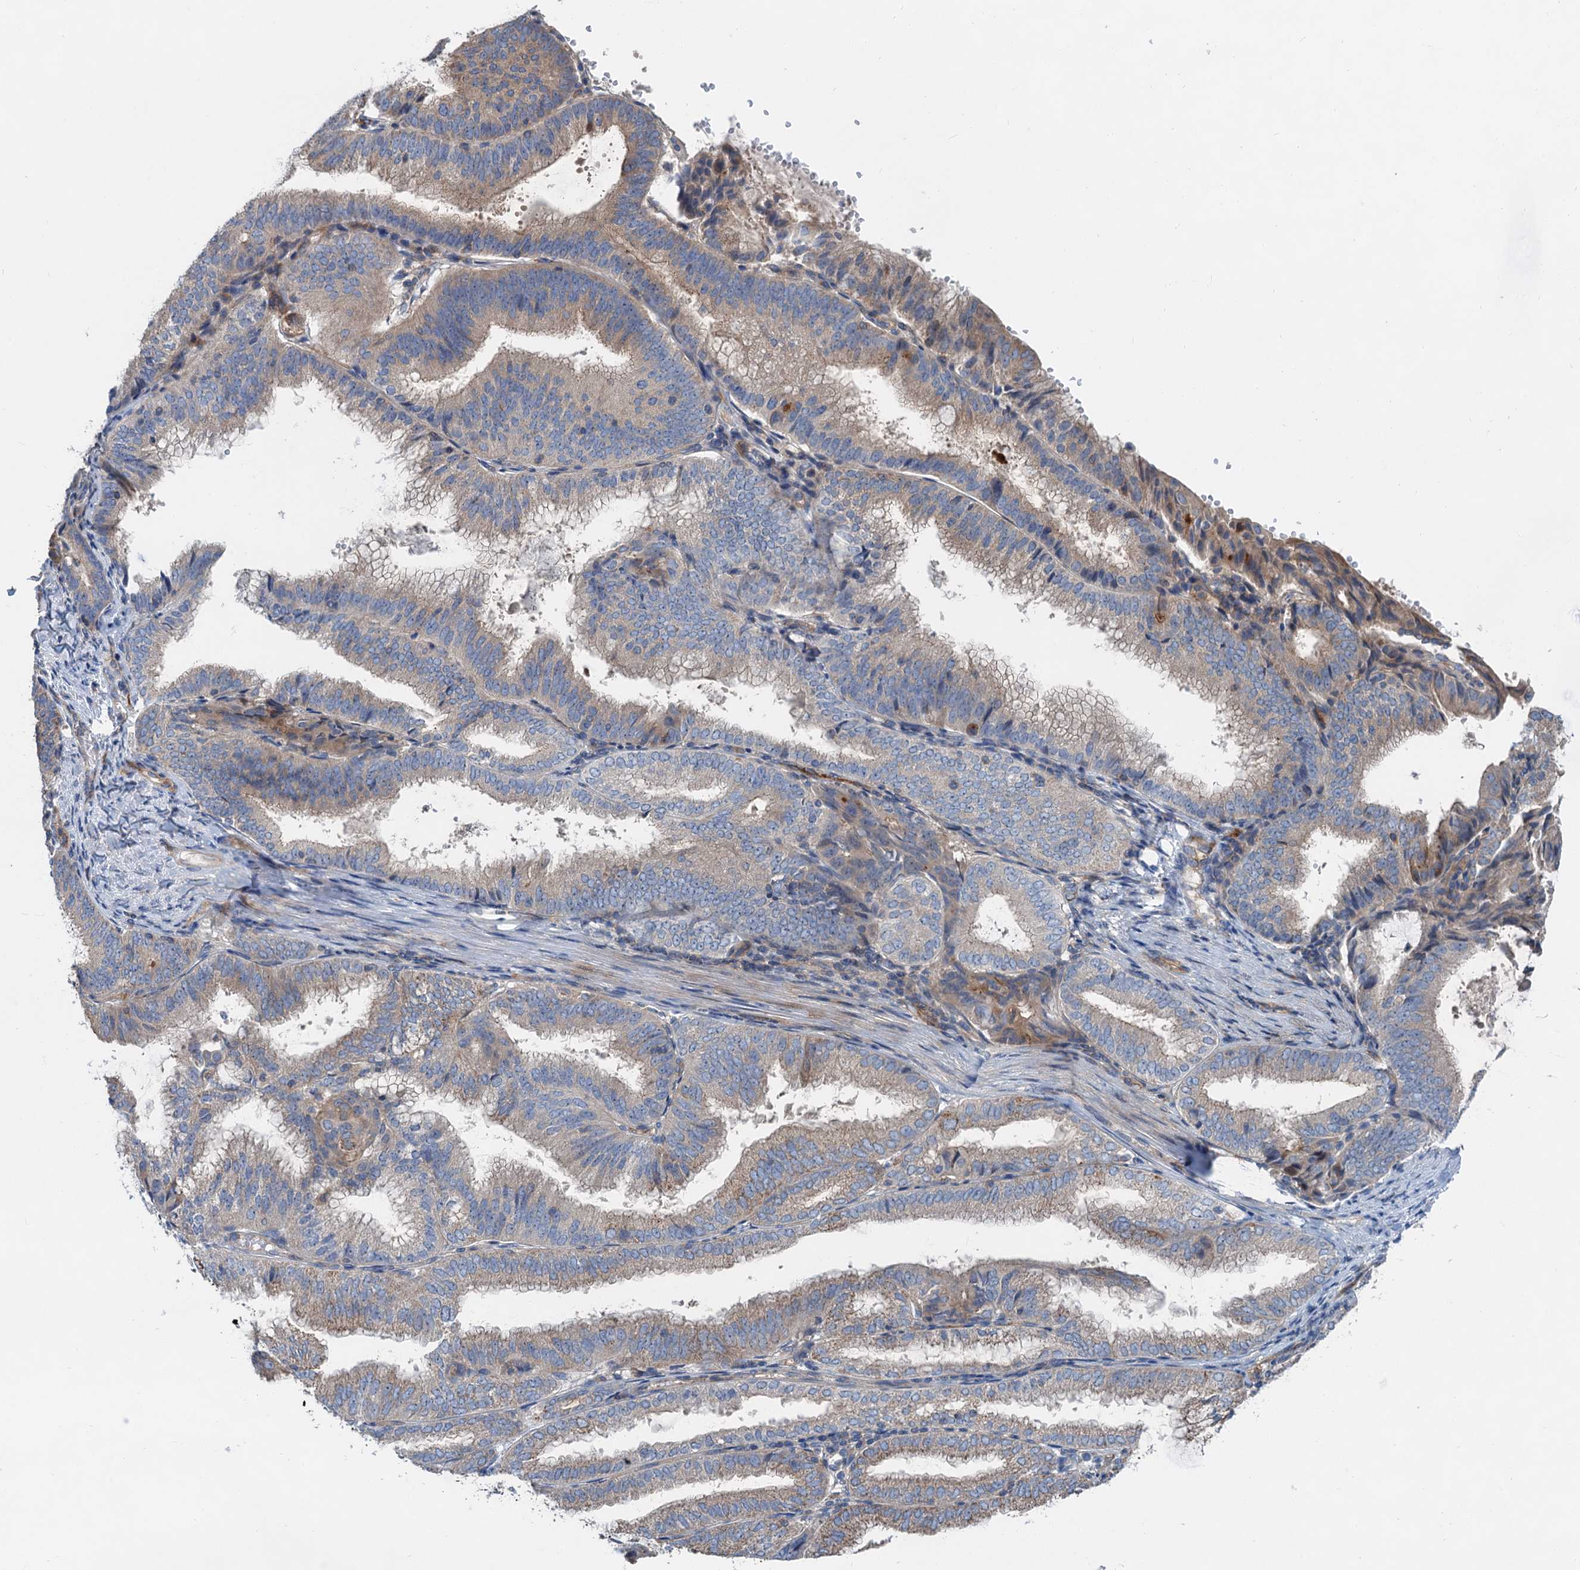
{"staining": {"intensity": "weak", "quantity": "25%-75%", "location": "cytoplasmic/membranous"}, "tissue": "endometrial cancer", "cell_type": "Tumor cells", "image_type": "cancer", "snomed": [{"axis": "morphology", "description": "Adenocarcinoma, NOS"}, {"axis": "topography", "description": "Endometrium"}], "caption": "IHC staining of adenocarcinoma (endometrial), which shows low levels of weak cytoplasmic/membranous staining in about 25%-75% of tumor cells indicating weak cytoplasmic/membranous protein staining. The staining was performed using DAB (brown) for protein detection and nuclei were counterstained in hematoxylin (blue).", "gene": "ANKRD26", "patient": {"sex": "female", "age": 49}}